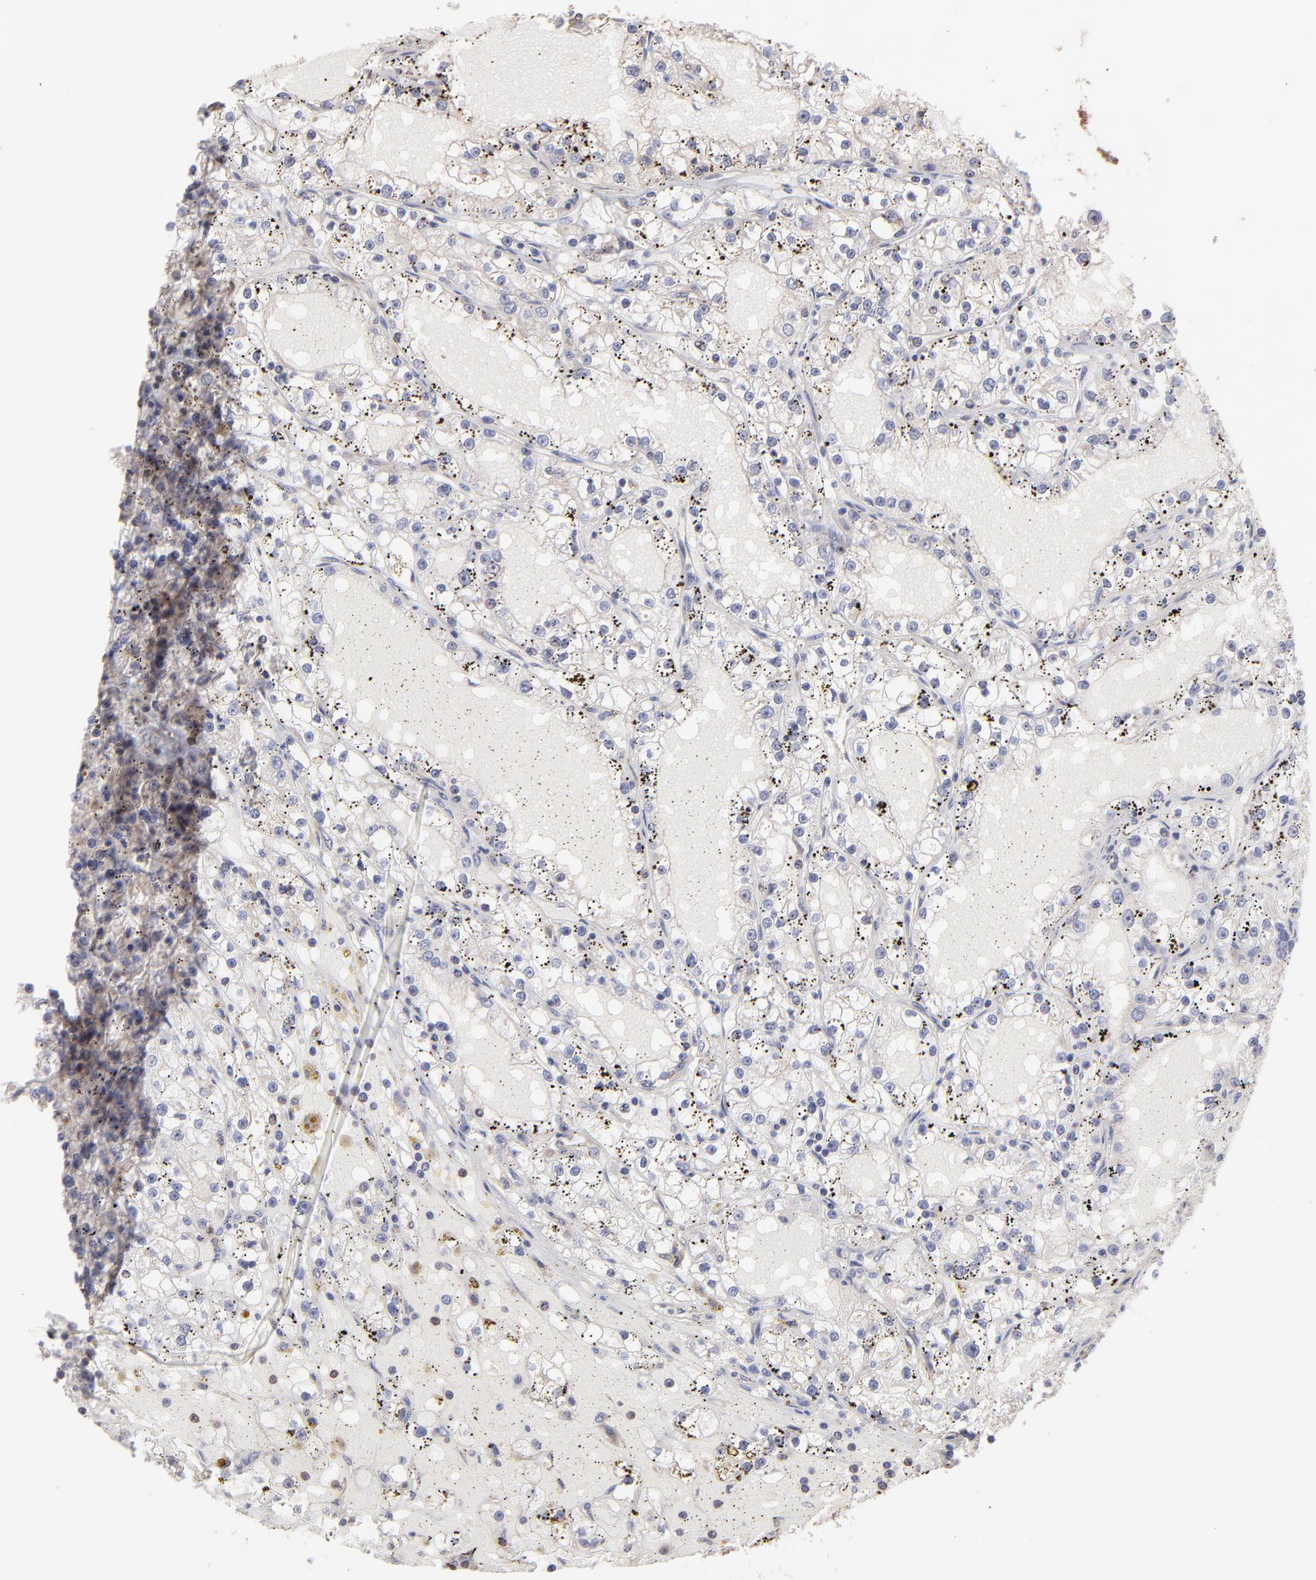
{"staining": {"intensity": "weak", "quantity": "<25%", "location": "cytoplasmic/membranous"}, "tissue": "renal cancer", "cell_type": "Tumor cells", "image_type": "cancer", "snomed": [{"axis": "morphology", "description": "Adenocarcinoma, NOS"}, {"axis": "topography", "description": "Kidney"}], "caption": "Immunohistochemistry image of neoplastic tissue: renal cancer (adenocarcinoma) stained with DAB exhibits no significant protein staining in tumor cells.", "gene": "MAP2K2", "patient": {"sex": "male", "age": 56}}